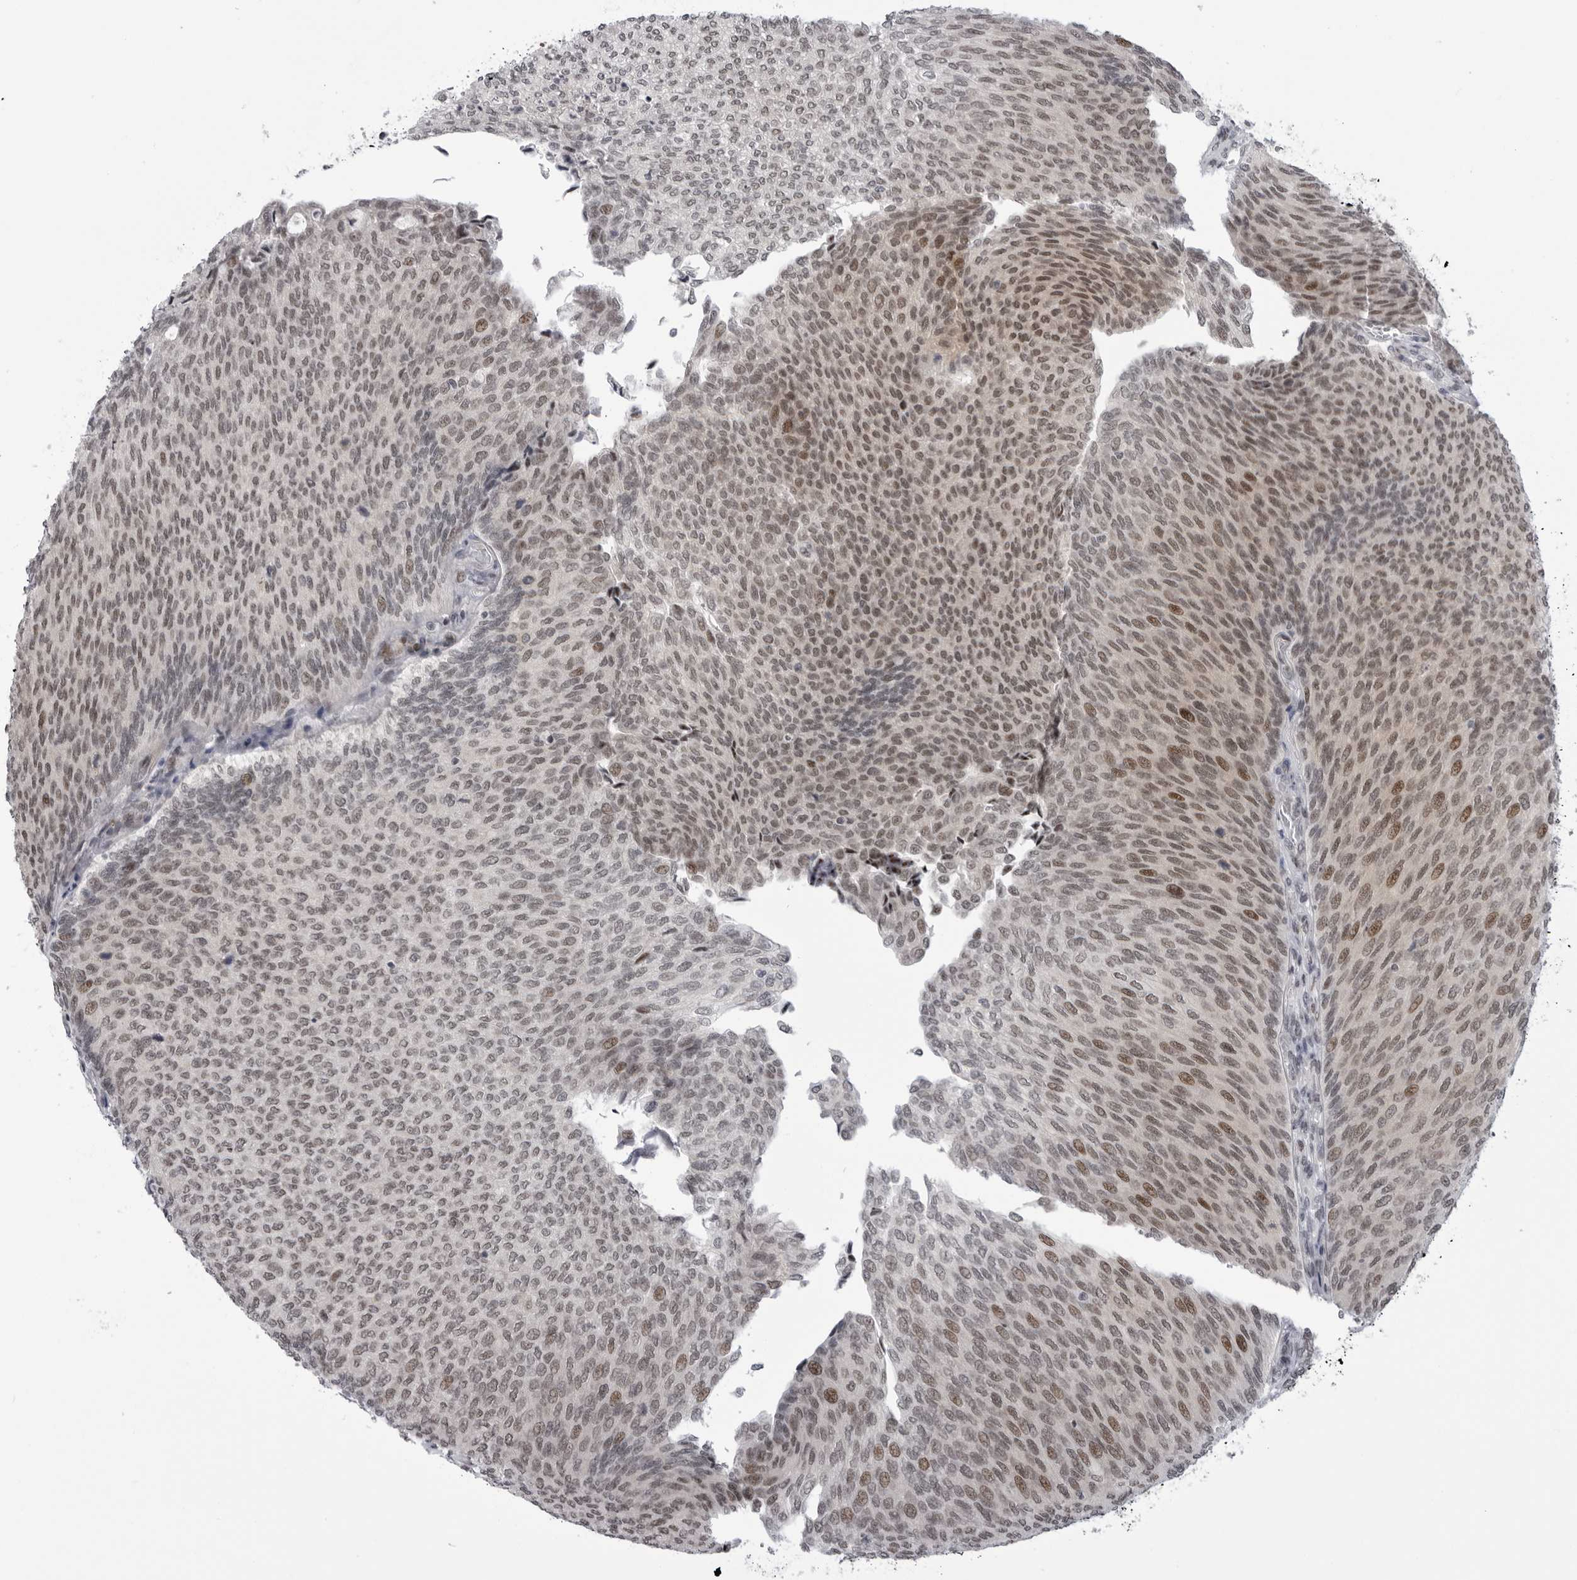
{"staining": {"intensity": "moderate", "quantity": ">75%", "location": "nuclear"}, "tissue": "urothelial cancer", "cell_type": "Tumor cells", "image_type": "cancer", "snomed": [{"axis": "morphology", "description": "Urothelial carcinoma, Low grade"}, {"axis": "topography", "description": "Urinary bladder"}], "caption": "Immunohistochemical staining of low-grade urothelial carcinoma displays medium levels of moderate nuclear protein expression in about >75% of tumor cells. (IHC, brightfield microscopy, high magnification).", "gene": "ALPK2", "patient": {"sex": "female", "age": 79}}